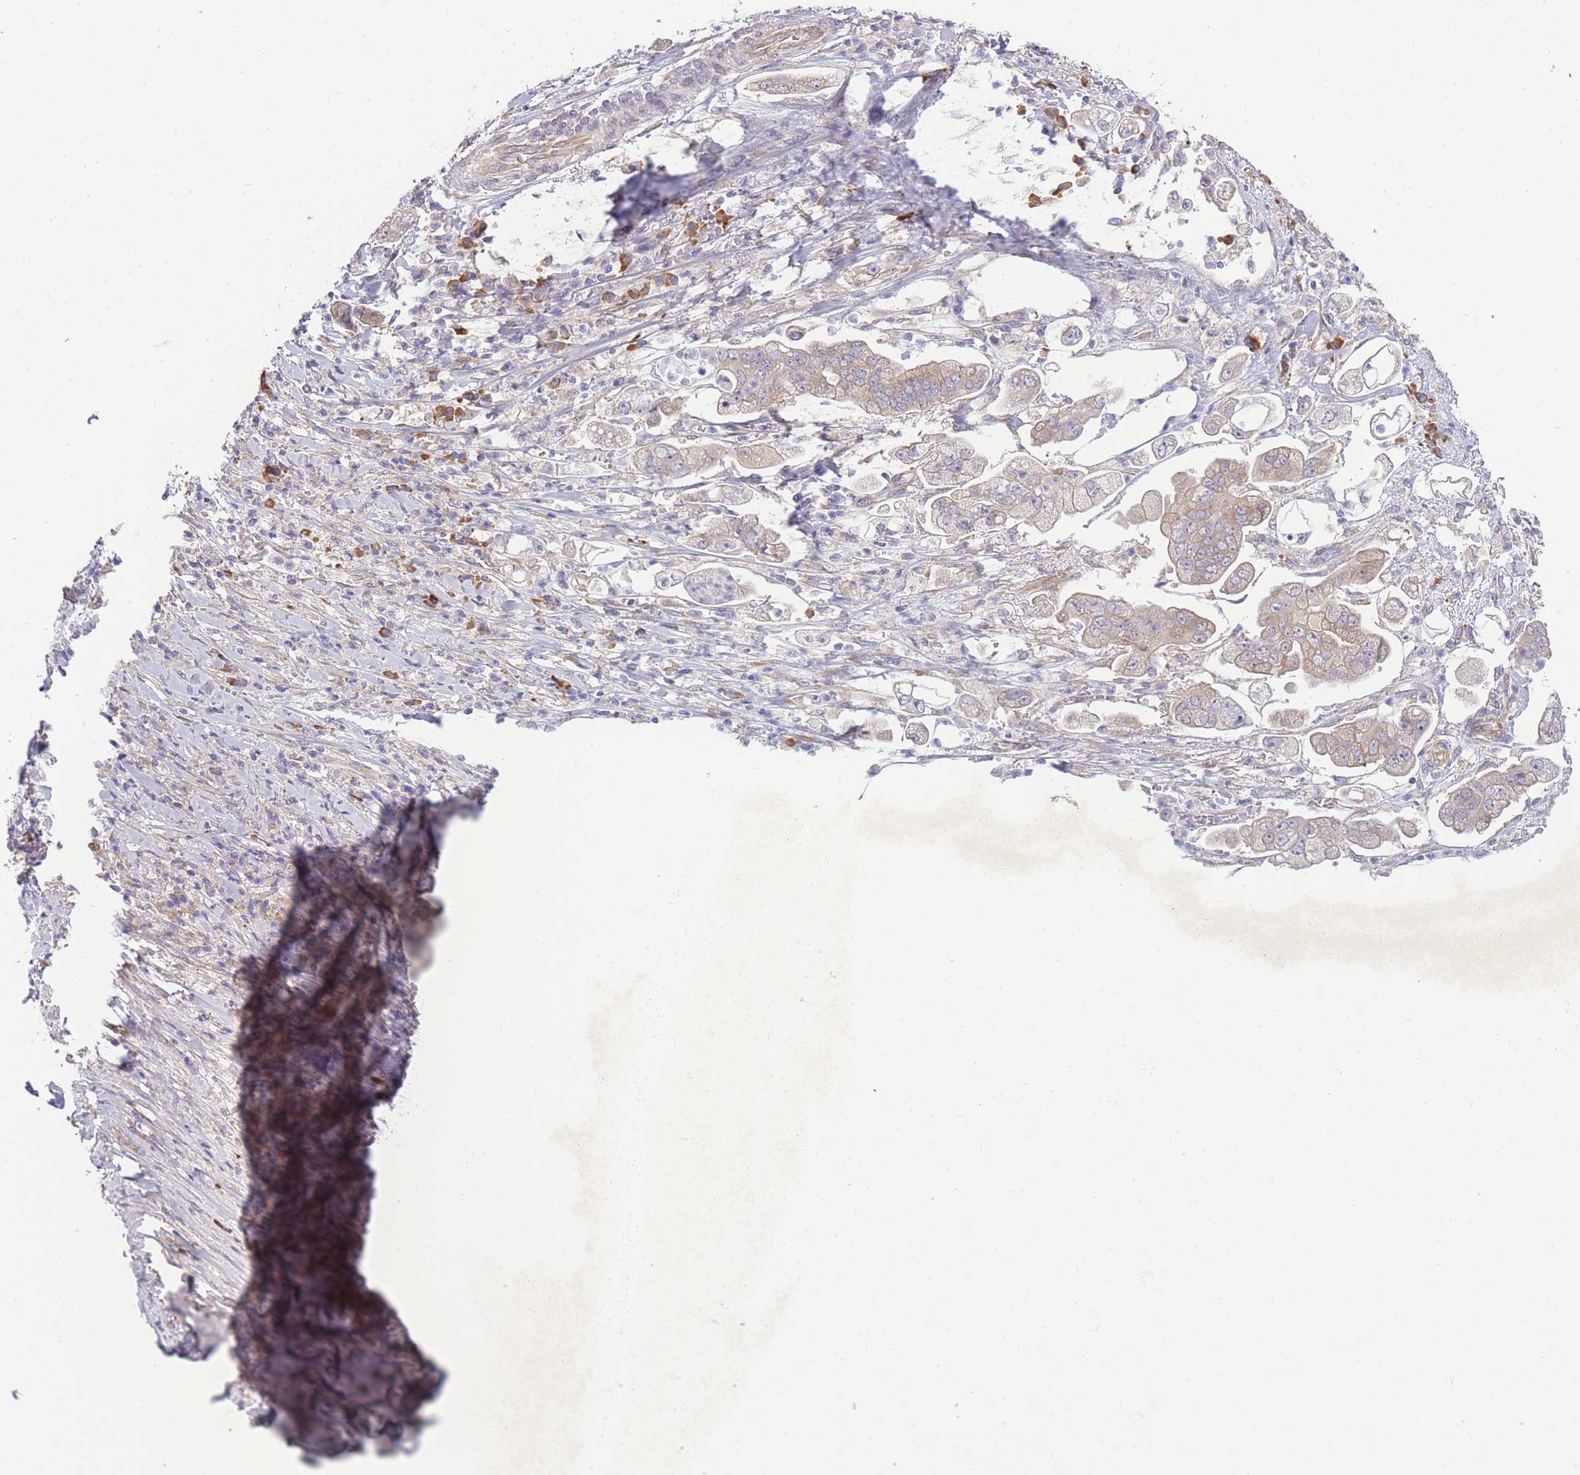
{"staining": {"intensity": "weak", "quantity": "<25%", "location": "cytoplasmic/membranous"}, "tissue": "stomach cancer", "cell_type": "Tumor cells", "image_type": "cancer", "snomed": [{"axis": "morphology", "description": "Adenocarcinoma, NOS"}, {"axis": "topography", "description": "Stomach"}], "caption": "Immunohistochemistry of human stomach adenocarcinoma reveals no positivity in tumor cells.", "gene": "BEX1", "patient": {"sex": "male", "age": 62}}